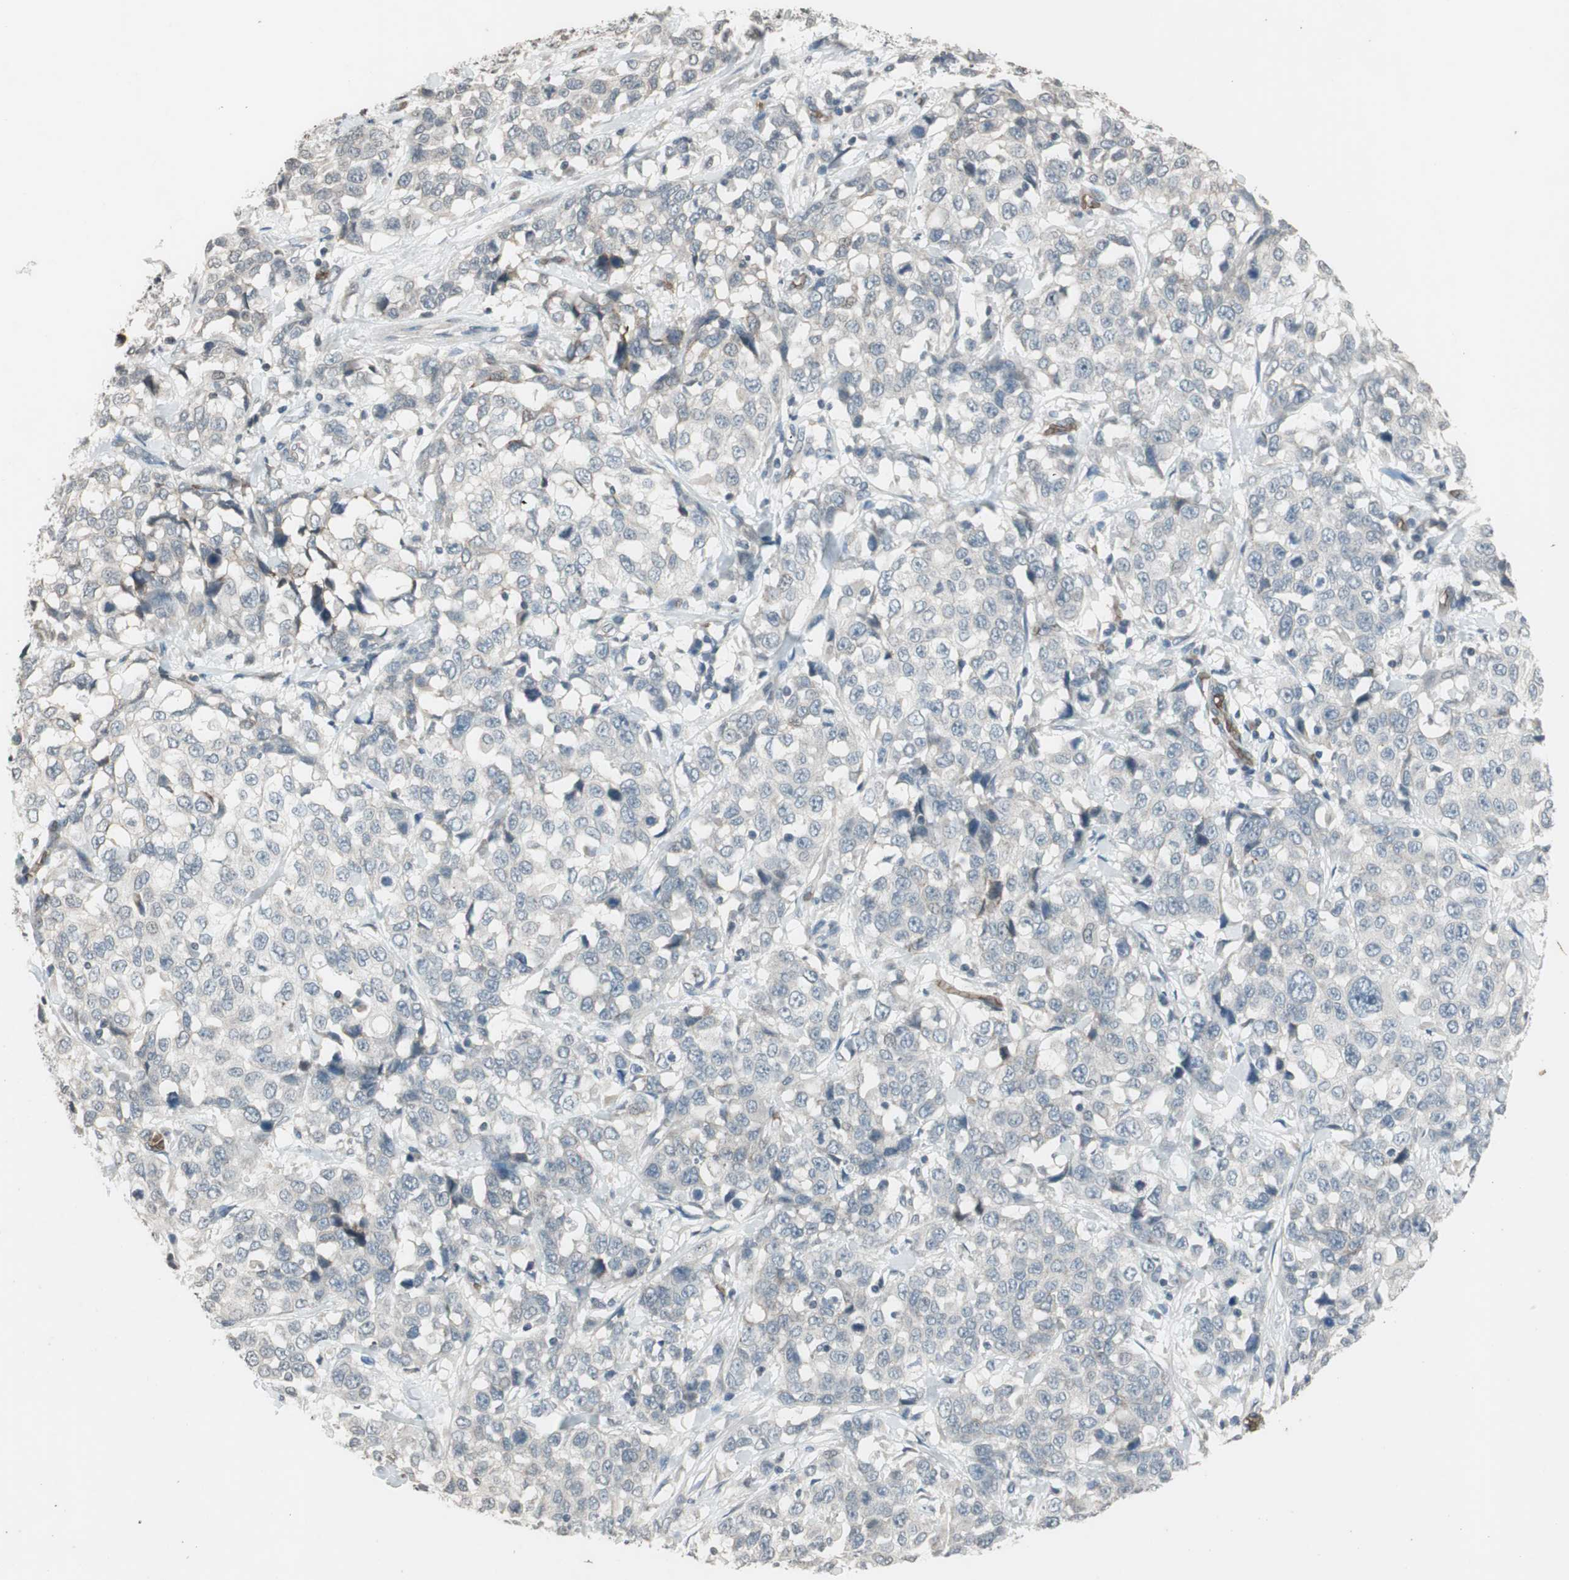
{"staining": {"intensity": "negative", "quantity": "none", "location": "none"}, "tissue": "stomach cancer", "cell_type": "Tumor cells", "image_type": "cancer", "snomed": [{"axis": "morphology", "description": "Normal tissue, NOS"}, {"axis": "morphology", "description": "Adenocarcinoma, NOS"}, {"axis": "topography", "description": "Stomach"}], "caption": "Immunohistochemistry photomicrograph of neoplastic tissue: stomach cancer (adenocarcinoma) stained with DAB (3,3'-diaminobenzidine) shows no significant protein expression in tumor cells.", "gene": "GYPC", "patient": {"sex": "male", "age": 48}}